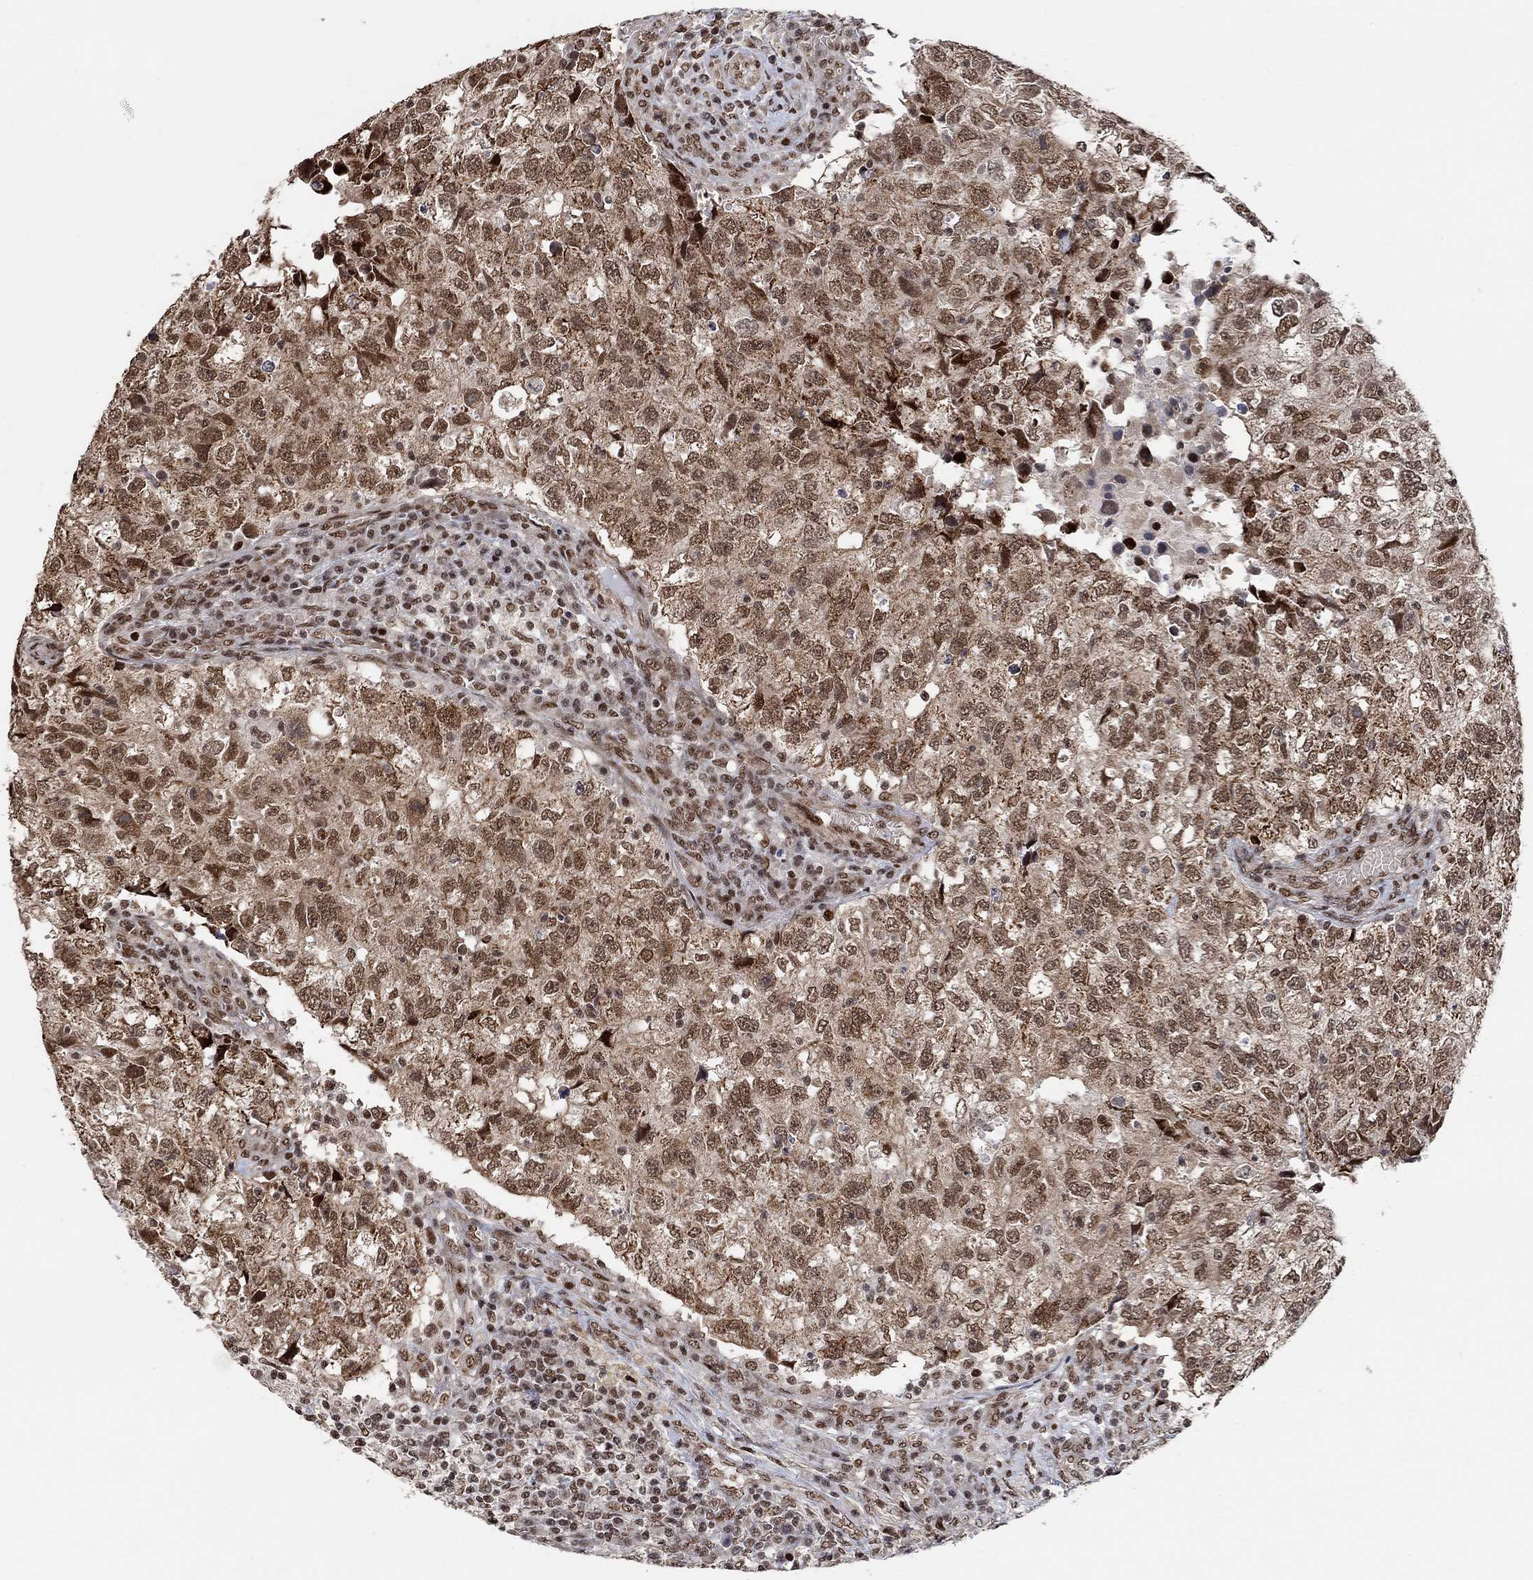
{"staining": {"intensity": "moderate", "quantity": ">75%", "location": "cytoplasmic/membranous,nuclear"}, "tissue": "breast cancer", "cell_type": "Tumor cells", "image_type": "cancer", "snomed": [{"axis": "morphology", "description": "Duct carcinoma"}, {"axis": "topography", "description": "Breast"}], "caption": "DAB (3,3'-diaminobenzidine) immunohistochemical staining of human breast cancer (infiltrating ductal carcinoma) demonstrates moderate cytoplasmic/membranous and nuclear protein expression in about >75% of tumor cells.", "gene": "E4F1", "patient": {"sex": "female", "age": 30}}